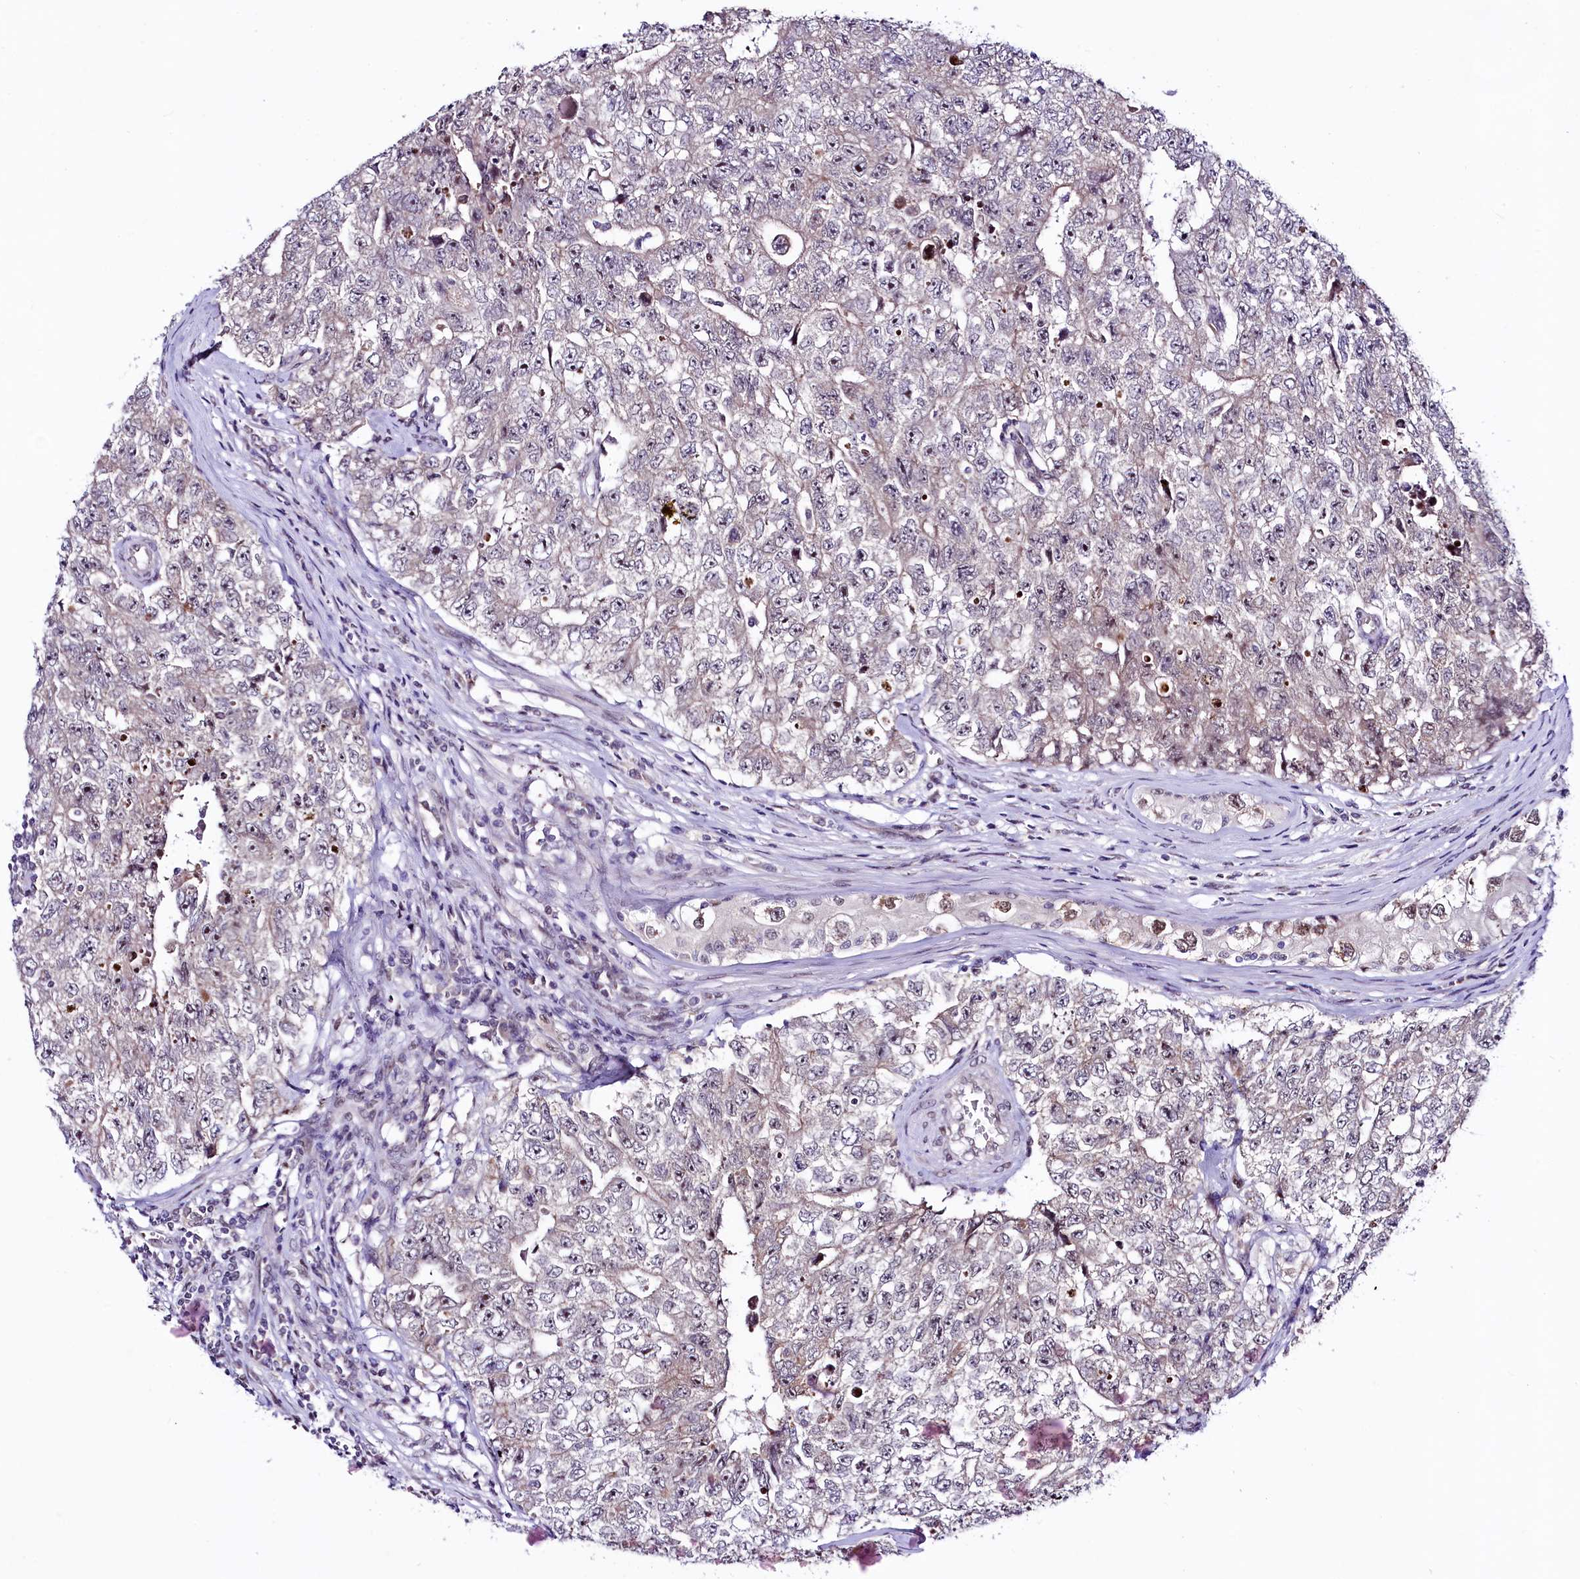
{"staining": {"intensity": "weak", "quantity": "<25%", "location": "cytoplasmic/membranous,nuclear"}, "tissue": "testis cancer", "cell_type": "Tumor cells", "image_type": "cancer", "snomed": [{"axis": "morphology", "description": "Carcinoma, Embryonal, NOS"}, {"axis": "topography", "description": "Testis"}], "caption": "High magnification brightfield microscopy of testis cancer (embryonal carcinoma) stained with DAB (3,3'-diaminobenzidine) (brown) and counterstained with hematoxylin (blue): tumor cells show no significant staining.", "gene": "LEUTX", "patient": {"sex": "male", "age": 17}}